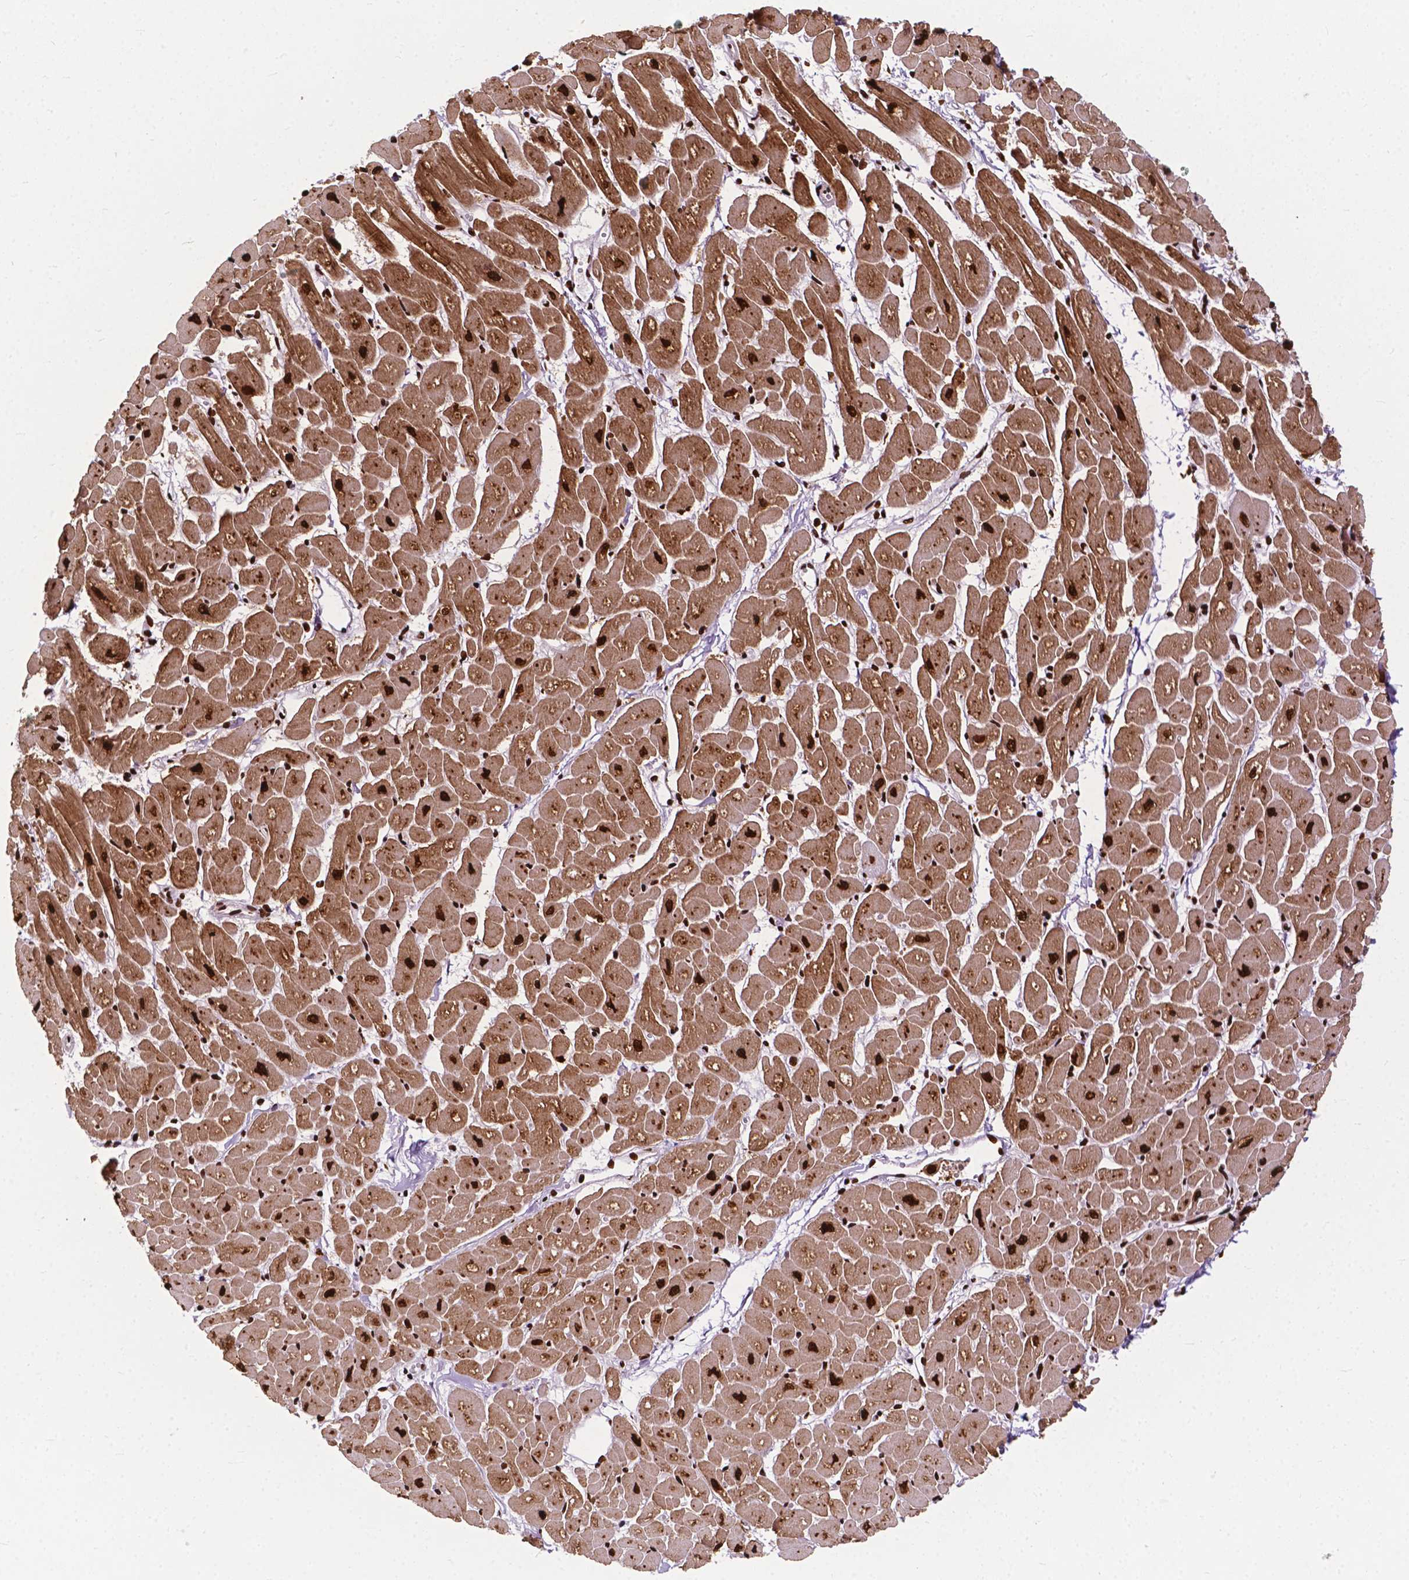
{"staining": {"intensity": "strong", "quantity": ">75%", "location": "cytoplasmic/membranous,nuclear"}, "tissue": "heart muscle", "cell_type": "Cardiomyocytes", "image_type": "normal", "snomed": [{"axis": "morphology", "description": "Normal tissue, NOS"}, {"axis": "topography", "description": "Heart"}], "caption": "Human heart muscle stained for a protein (brown) shows strong cytoplasmic/membranous,nuclear positive staining in approximately >75% of cardiomyocytes.", "gene": "SMIM5", "patient": {"sex": "male", "age": 57}}